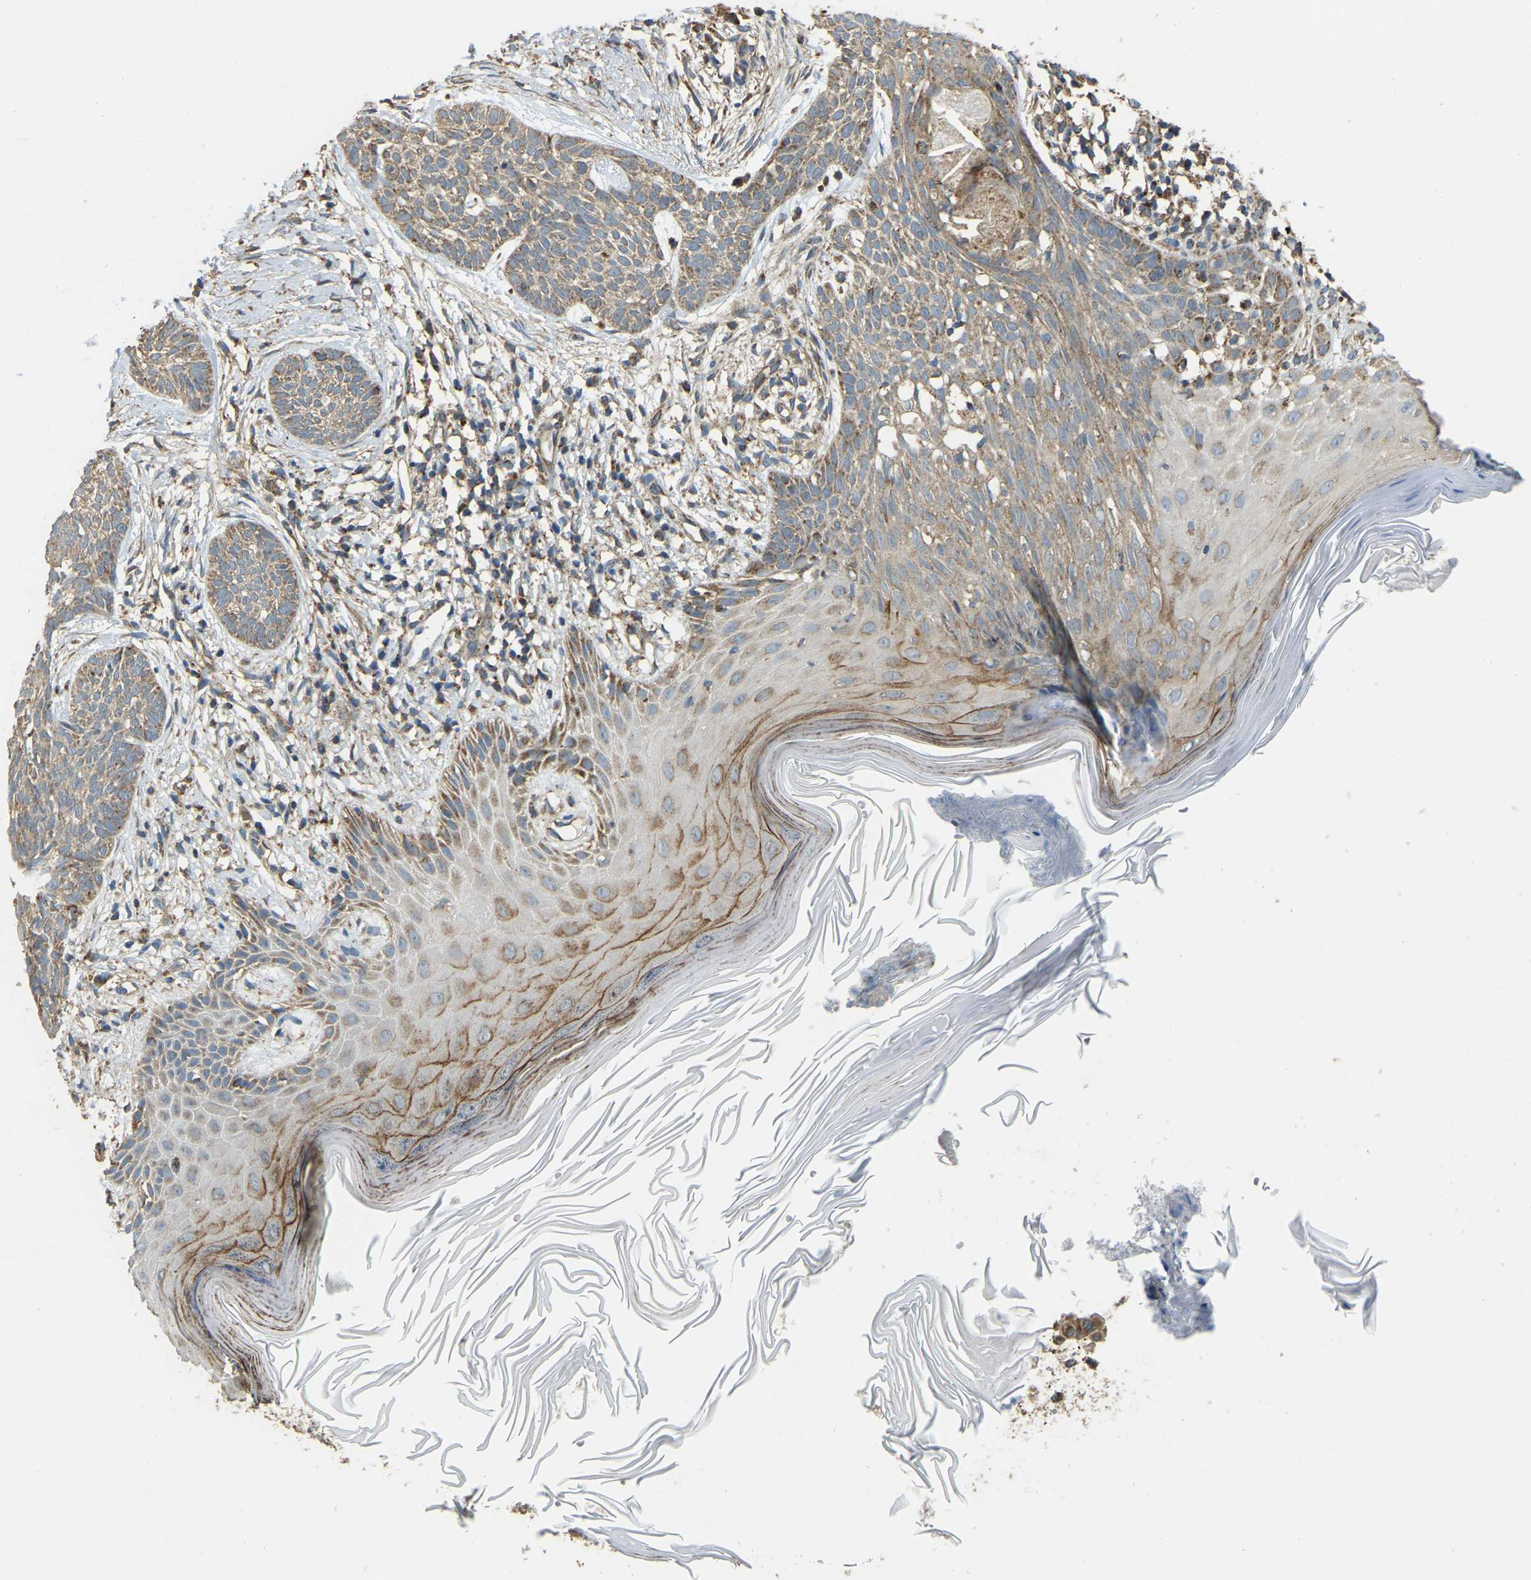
{"staining": {"intensity": "moderate", "quantity": ">75%", "location": "cytoplasmic/membranous"}, "tissue": "skin cancer", "cell_type": "Tumor cells", "image_type": "cancer", "snomed": [{"axis": "morphology", "description": "Basal cell carcinoma"}, {"axis": "topography", "description": "Skin"}], "caption": "Human basal cell carcinoma (skin) stained for a protein (brown) demonstrates moderate cytoplasmic/membranous positive staining in about >75% of tumor cells.", "gene": "PSMD7", "patient": {"sex": "female", "age": 59}}